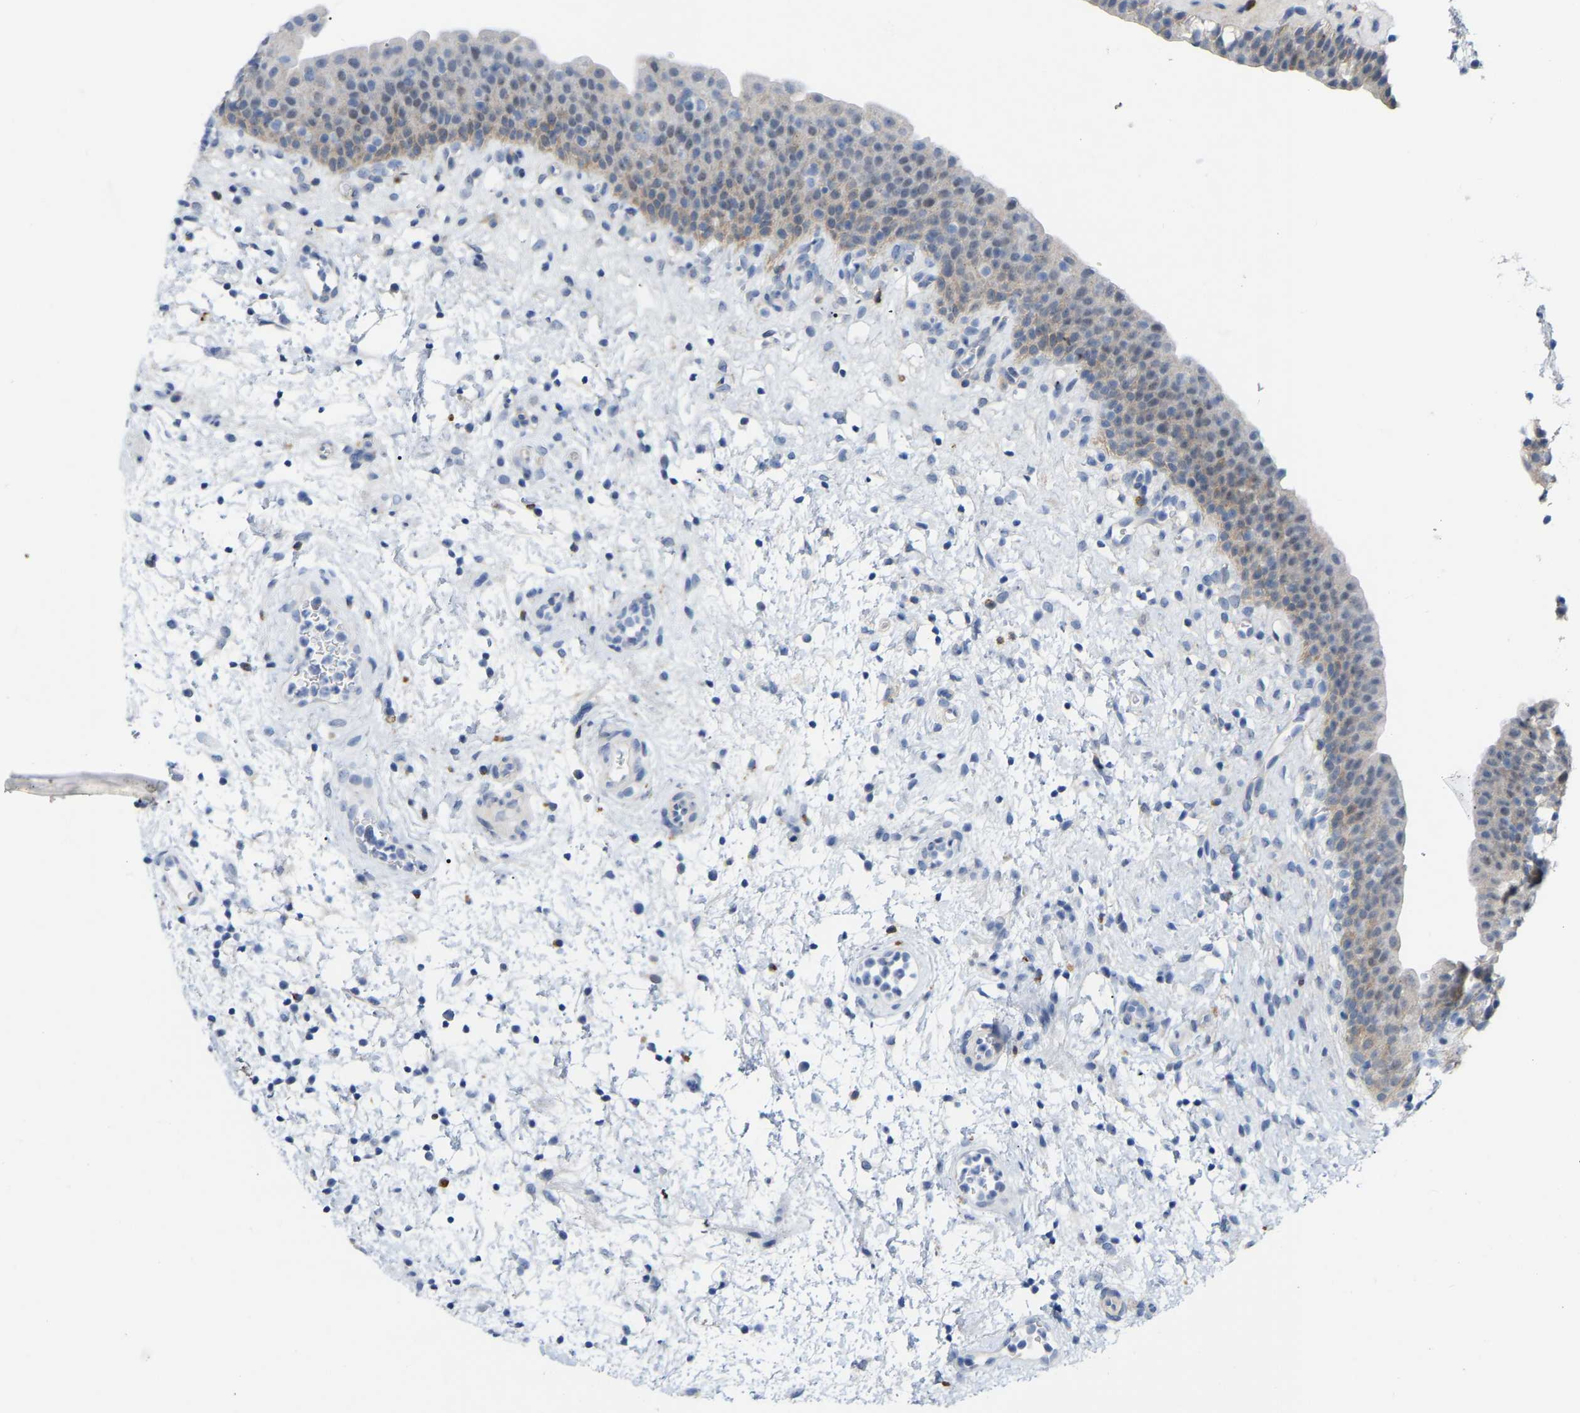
{"staining": {"intensity": "weak", "quantity": "25%-75%", "location": "cytoplasmic/membranous"}, "tissue": "urinary bladder", "cell_type": "Urothelial cells", "image_type": "normal", "snomed": [{"axis": "morphology", "description": "Normal tissue, NOS"}, {"axis": "topography", "description": "Urinary bladder"}], "caption": "Urinary bladder stained with a brown dye displays weak cytoplasmic/membranous positive positivity in about 25%-75% of urothelial cells.", "gene": "ABTB2", "patient": {"sex": "male", "age": 37}}